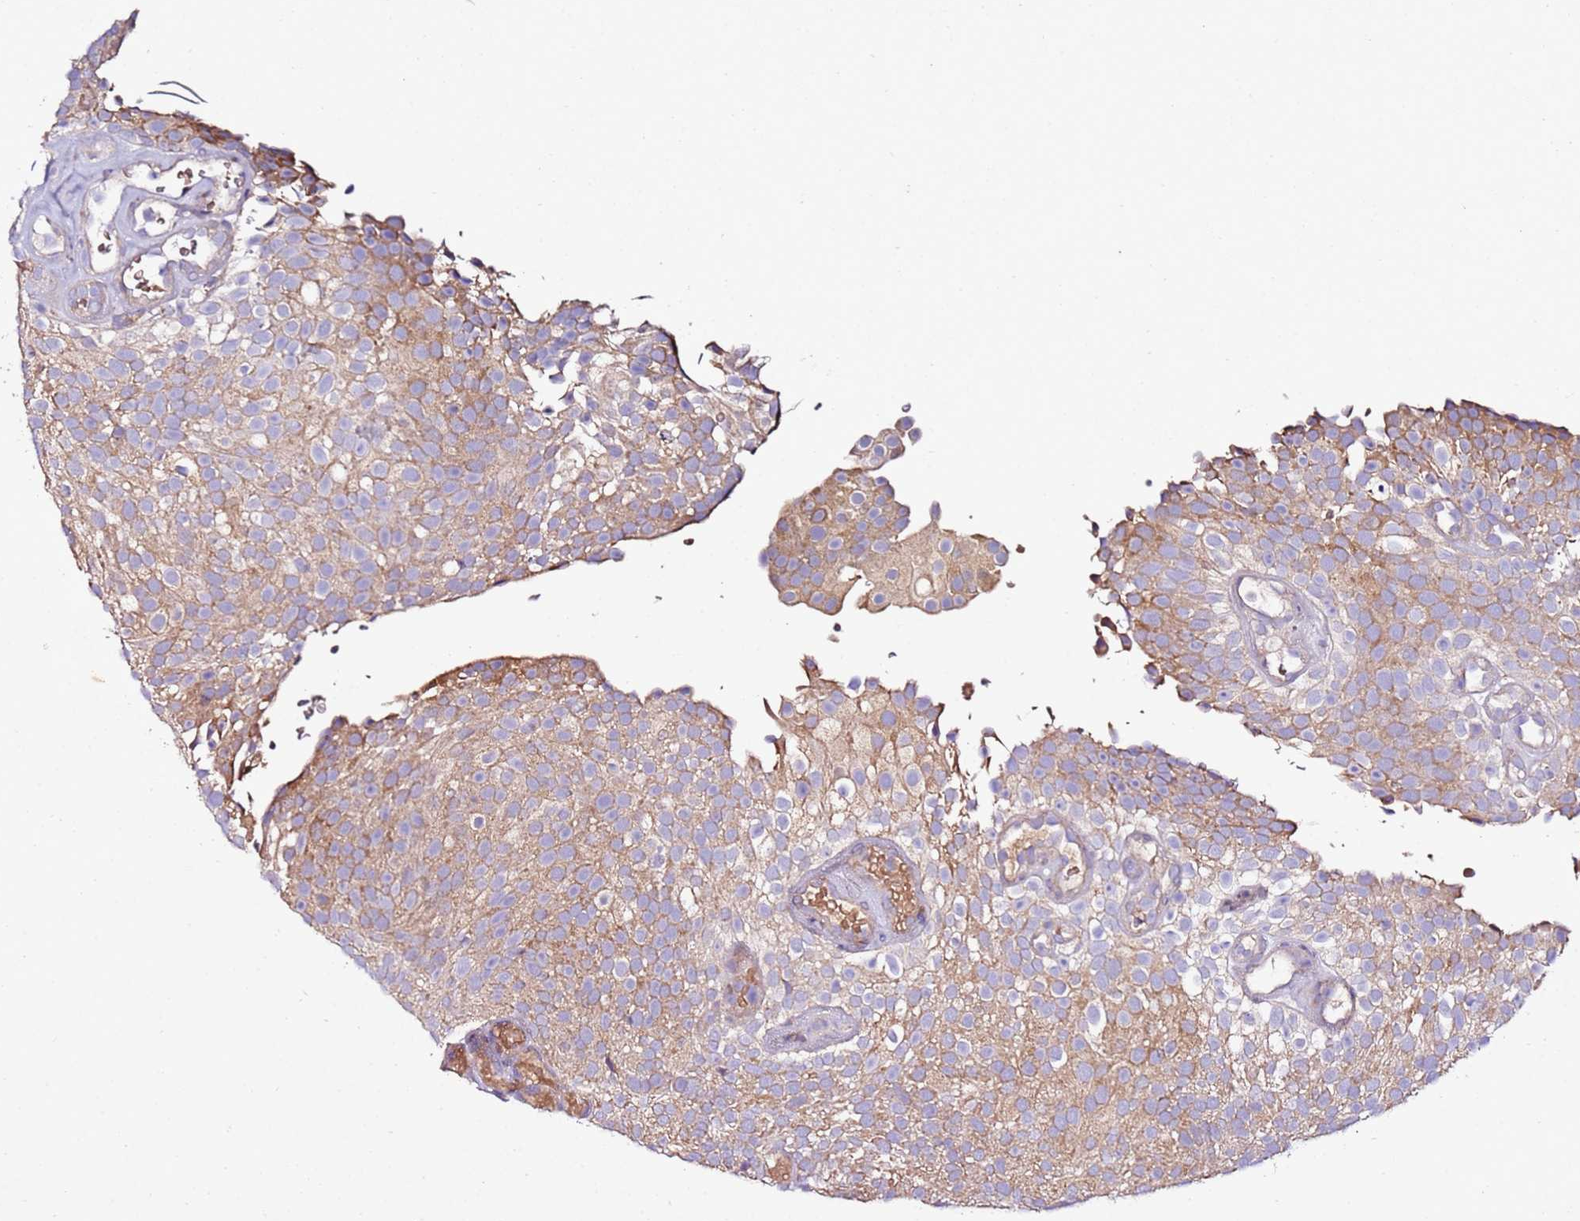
{"staining": {"intensity": "moderate", "quantity": "25%-75%", "location": "cytoplasmic/membranous"}, "tissue": "urothelial cancer", "cell_type": "Tumor cells", "image_type": "cancer", "snomed": [{"axis": "morphology", "description": "Urothelial carcinoma, Low grade"}, {"axis": "topography", "description": "Urinary bladder"}], "caption": "A micrograph of low-grade urothelial carcinoma stained for a protein shows moderate cytoplasmic/membranous brown staining in tumor cells.", "gene": "C19orf12", "patient": {"sex": "male", "age": 78}}